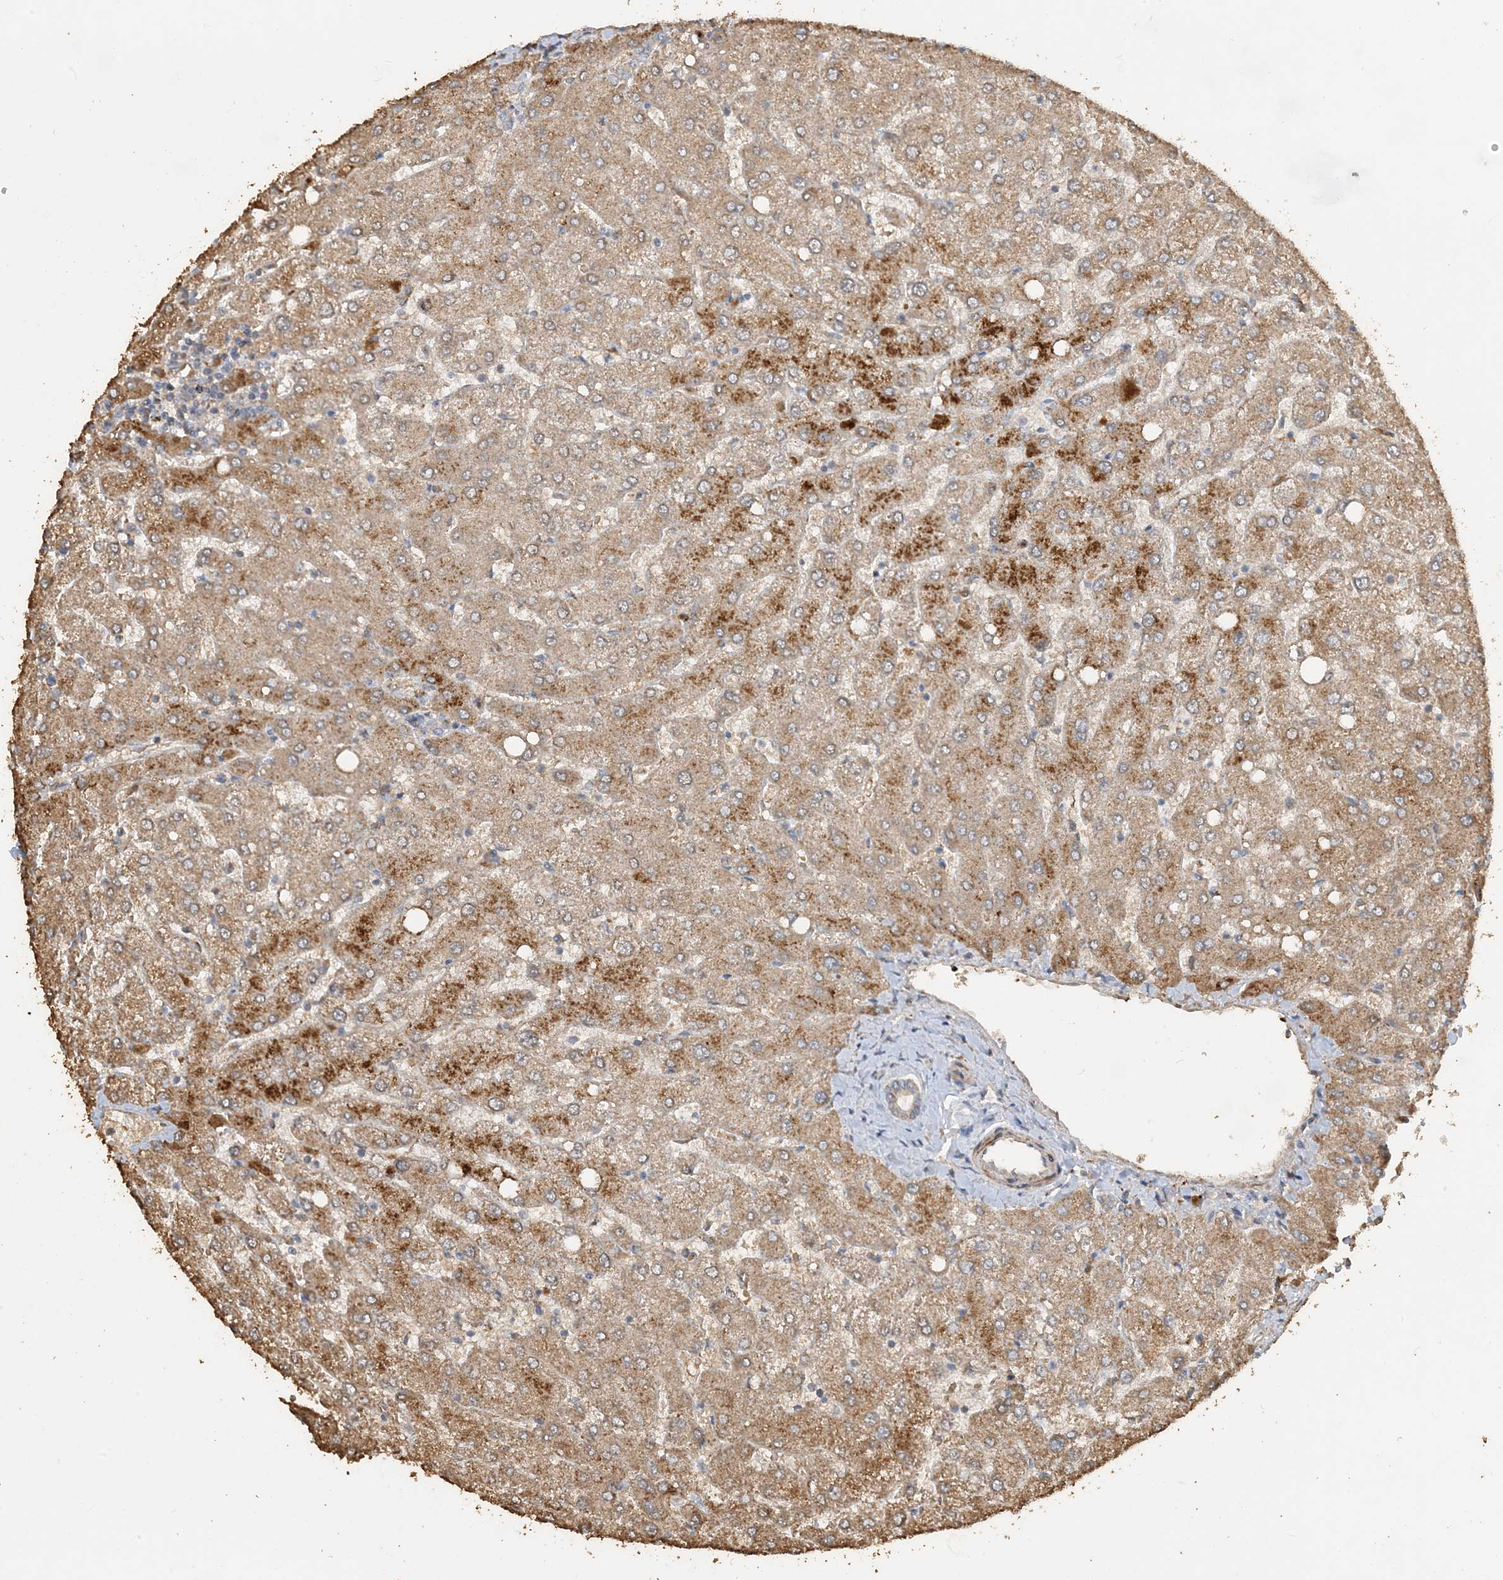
{"staining": {"intensity": "weak", "quantity": "25%-75%", "location": "cytoplasmic/membranous"}, "tissue": "liver", "cell_type": "Cholangiocytes", "image_type": "normal", "snomed": [{"axis": "morphology", "description": "Normal tissue, NOS"}, {"axis": "topography", "description": "Liver"}], "caption": "Protein expression analysis of normal liver exhibits weak cytoplasmic/membranous positivity in approximately 25%-75% of cholangiocytes.", "gene": "SFMBT2", "patient": {"sex": "female", "age": 54}}